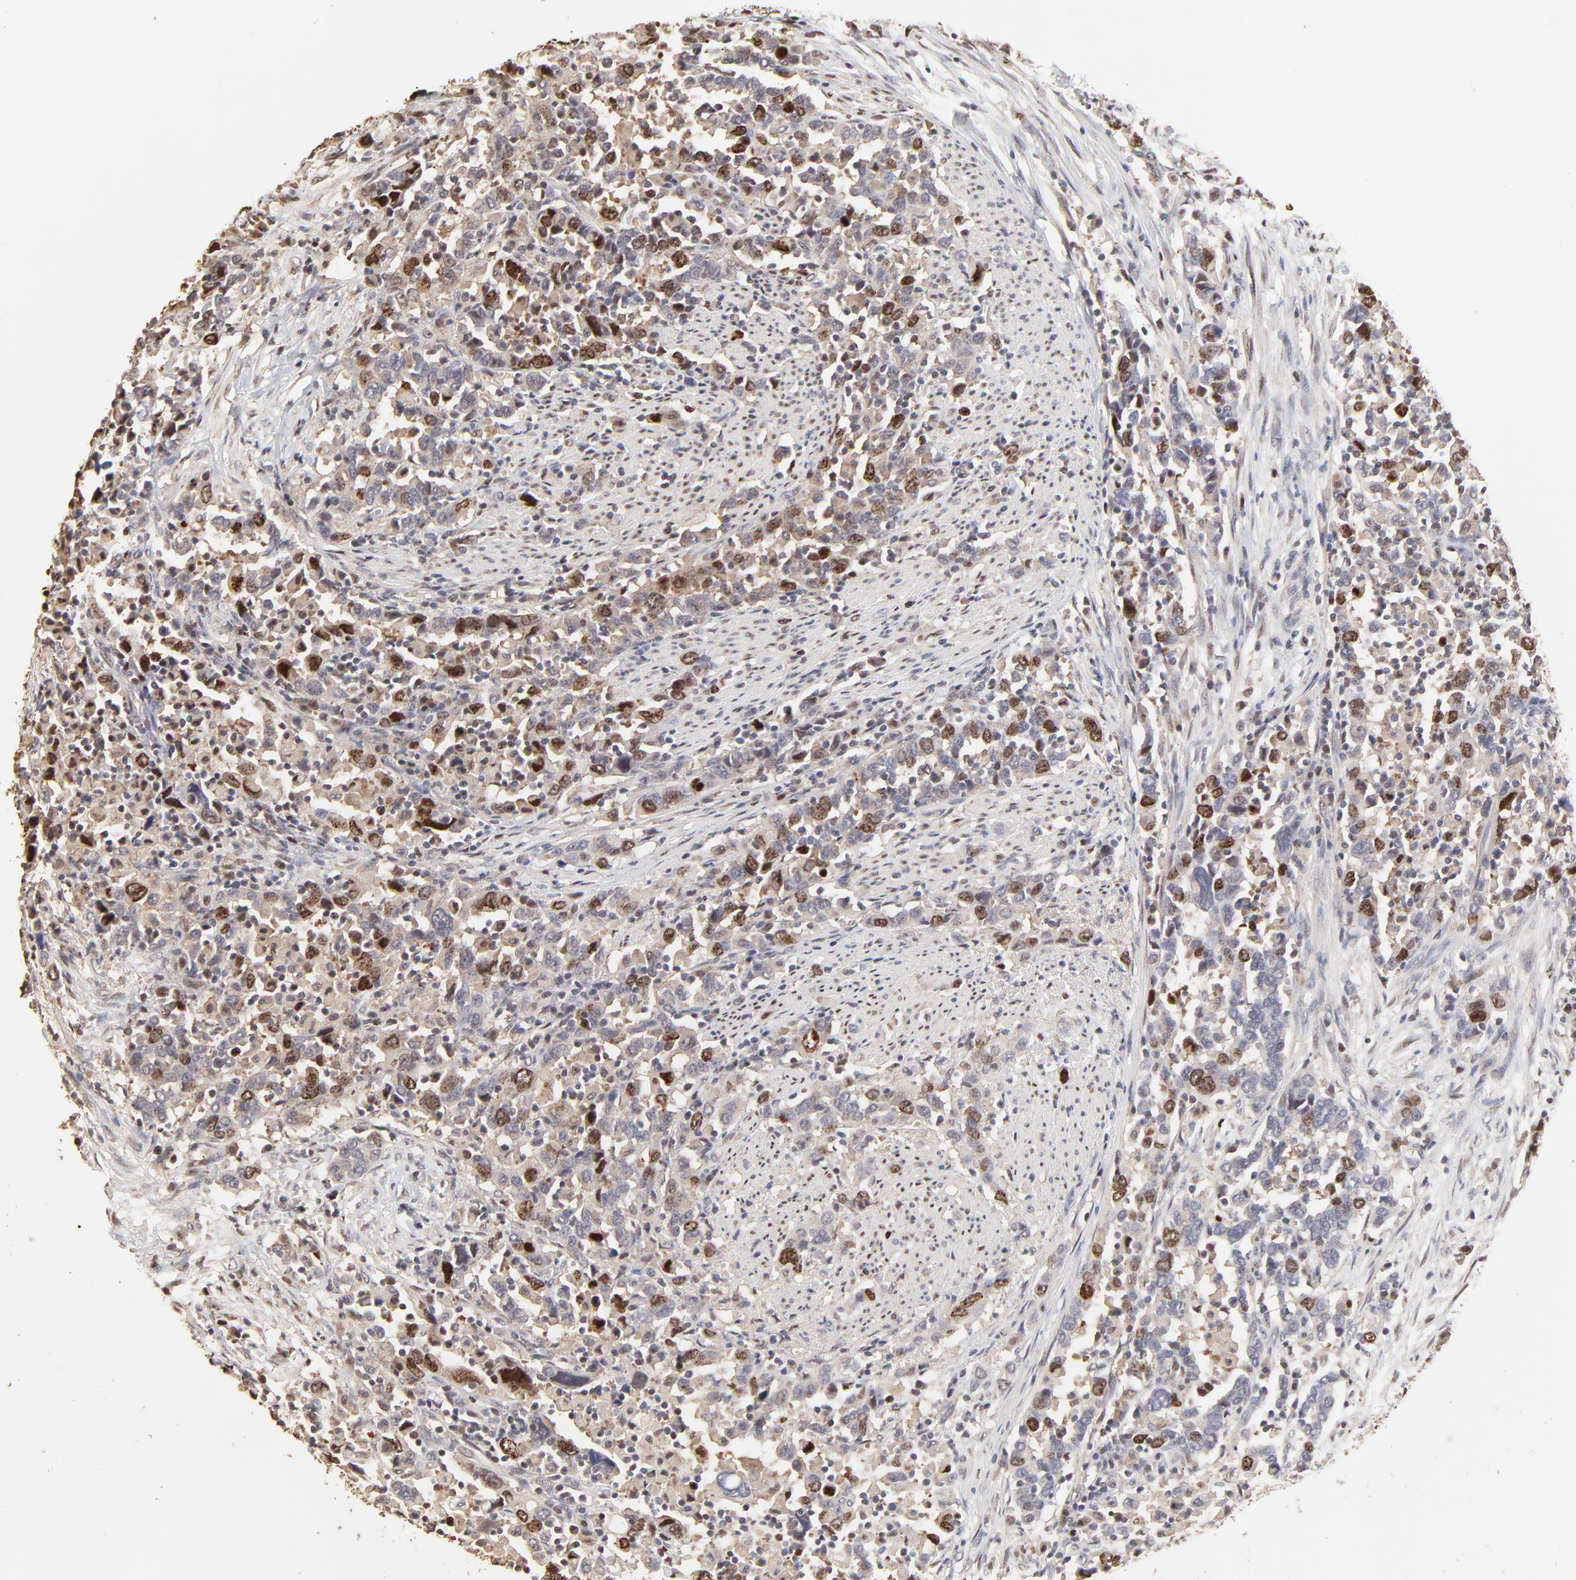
{"staining": {"intensity": "moderate", "quantity": "25%-75%", "location": "nuclear"}, "tissue": "urothelial cancer", "cell_type": "Tumor cells", "image_type": "cancer", "snomed": [{"axis": "morphology", "description": "Urothelial carcinoma, High grade"}, {"axis": "topography", "description": "Urinary bladder"}], "caption": "Immunohistochemical staining of human urothelial cancer reveals medium levels of moderate nuclear protein positivity in approximately 25%-75% of tumor cells.", "gene": "BIRC5", "patient": {"sex": "male", "age": 61}}